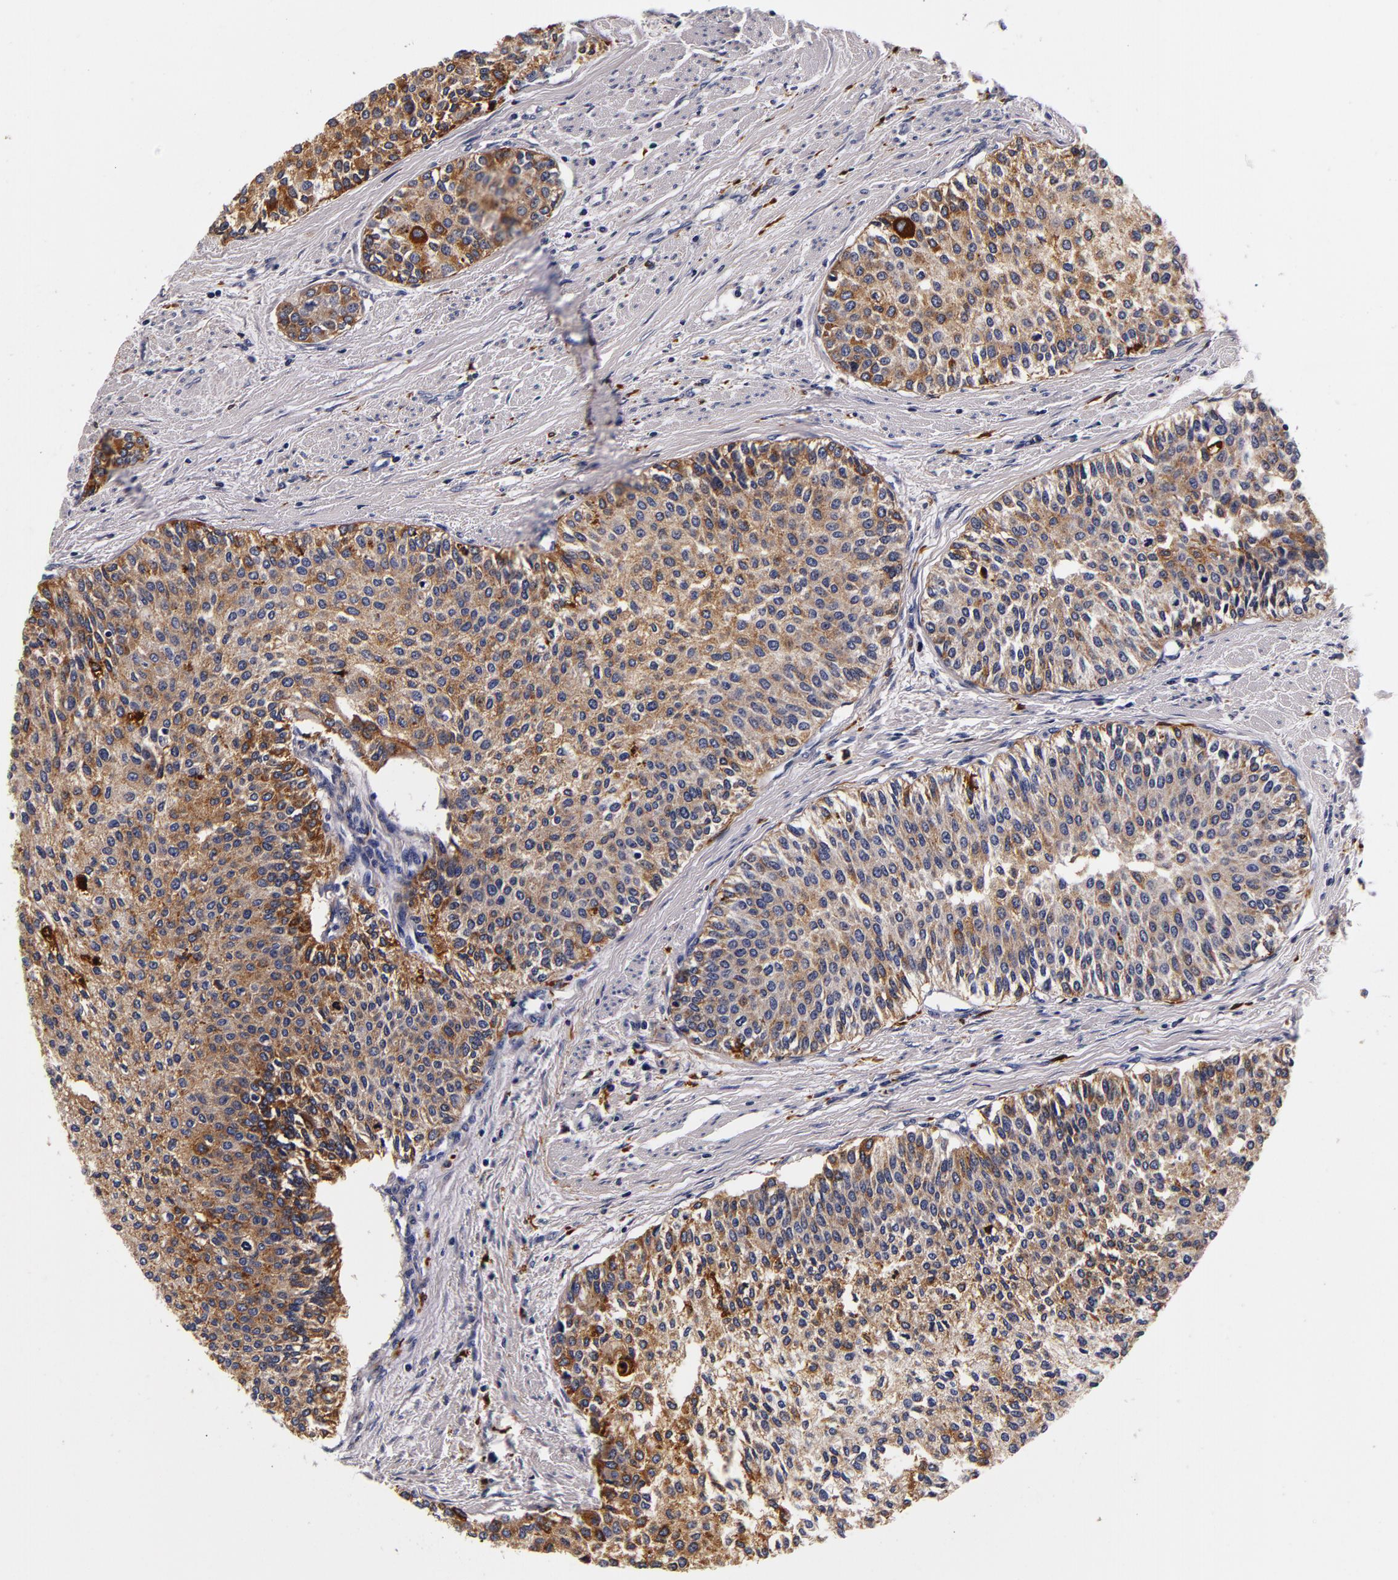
{"staining": {"intensity": "moderate", "quantity": "25%-75%", "location": "cytoplasmic/membranous"}, "tissue": "urothelial cancer", "cell_type": "Tumor cells", "image_type": "cancer", "snomed": [{"axis": "morphology", "description": "Urothelial carcinoma, Low grade"}, {"axis": "topography", "description": "Urinary bladder"}], "caption": "An IHC micrograph of tumor tissue is shown. Protein staining in brown labels moderate cytoplasmic/membranous positivity in urothelial cancer within tumor cells.", "gene": "LGALS3BP", "patient": {"sex": "female", "age": 73}}